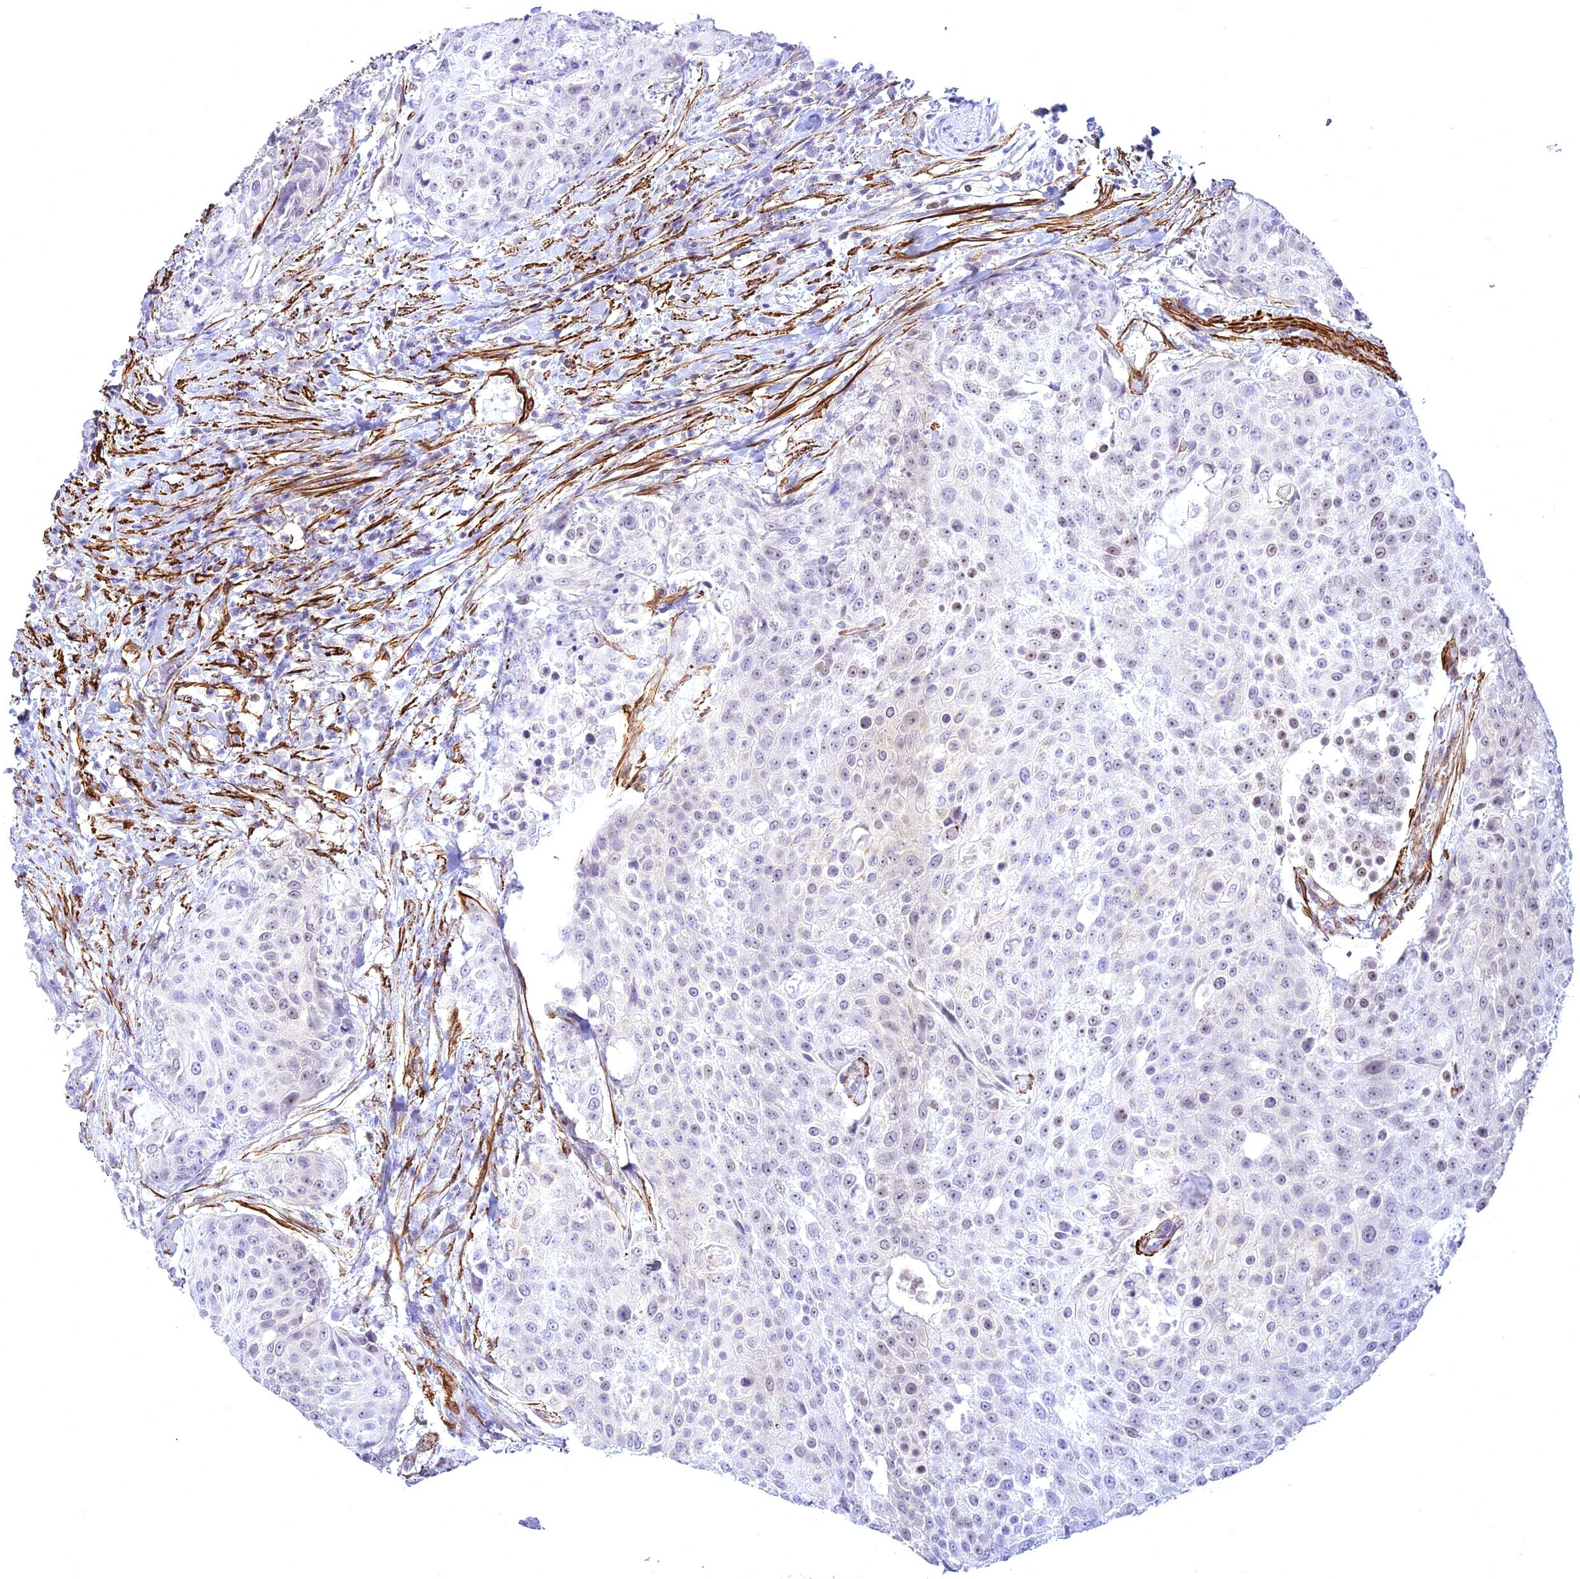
{"staining": {"intensity": "weak", "quantity": "25%-75%", "location": "nuclear"}, "tissue": "urothelial cancer", "cell_type": "Tumor cells", "image_type": "cancer", "snomed": [{"axis": "morphology", "description": "Urothelial carcinoma, High grade"}, {"axis": "topography", "description": "Urinary bladder"}], "caption": "Protein positivity by IHC shows weak nuclear expression in about 25%-75% of tumor cells in urothelial cancer.", "gene": "CENPV", "patient": {"sex": "female", "age": 63}}